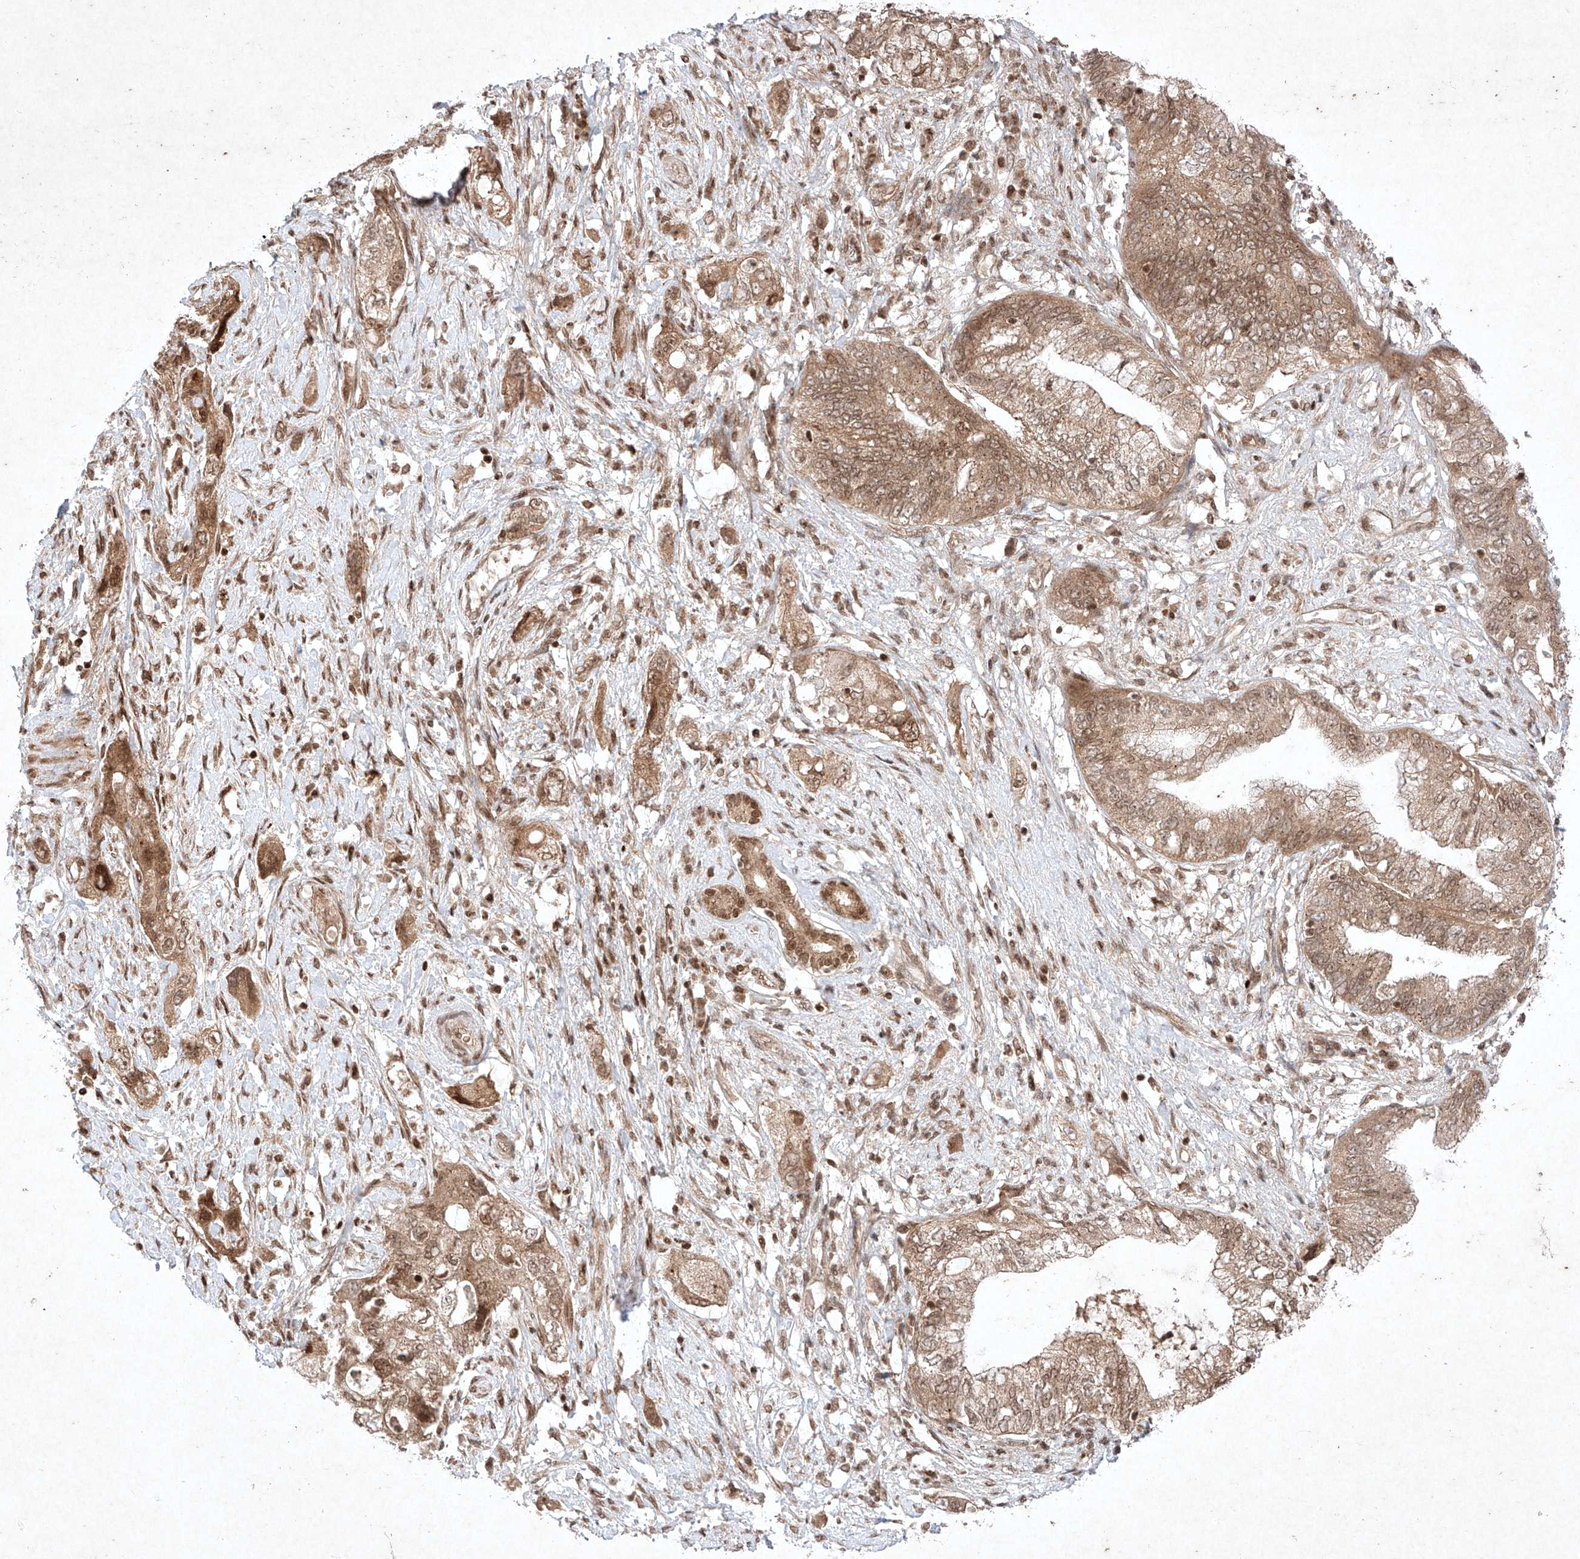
{"staining": {"intensity": "moderate", "quantity": ">75%", "location": "cytoplasmic/membranous,nuclear"}, "tissue": "pancreatic cancer", "cell_type": "Tumor cells", "image_type": "cancer", "snomed": [{"axis": "morphology", "description": "Adenocarcinoma, NOS"}, {"axis": "topography", "description": "Pancreas"}], "caption": "Human pancreatic cancer (adenocarcinoma) stained with a brown dye displays moderate cytoplasmic/membranous and nuclear positive staining in about >75% of tumor cells.", "gene": "RNF31", "patient": {"sex": "female", "age": 73}}